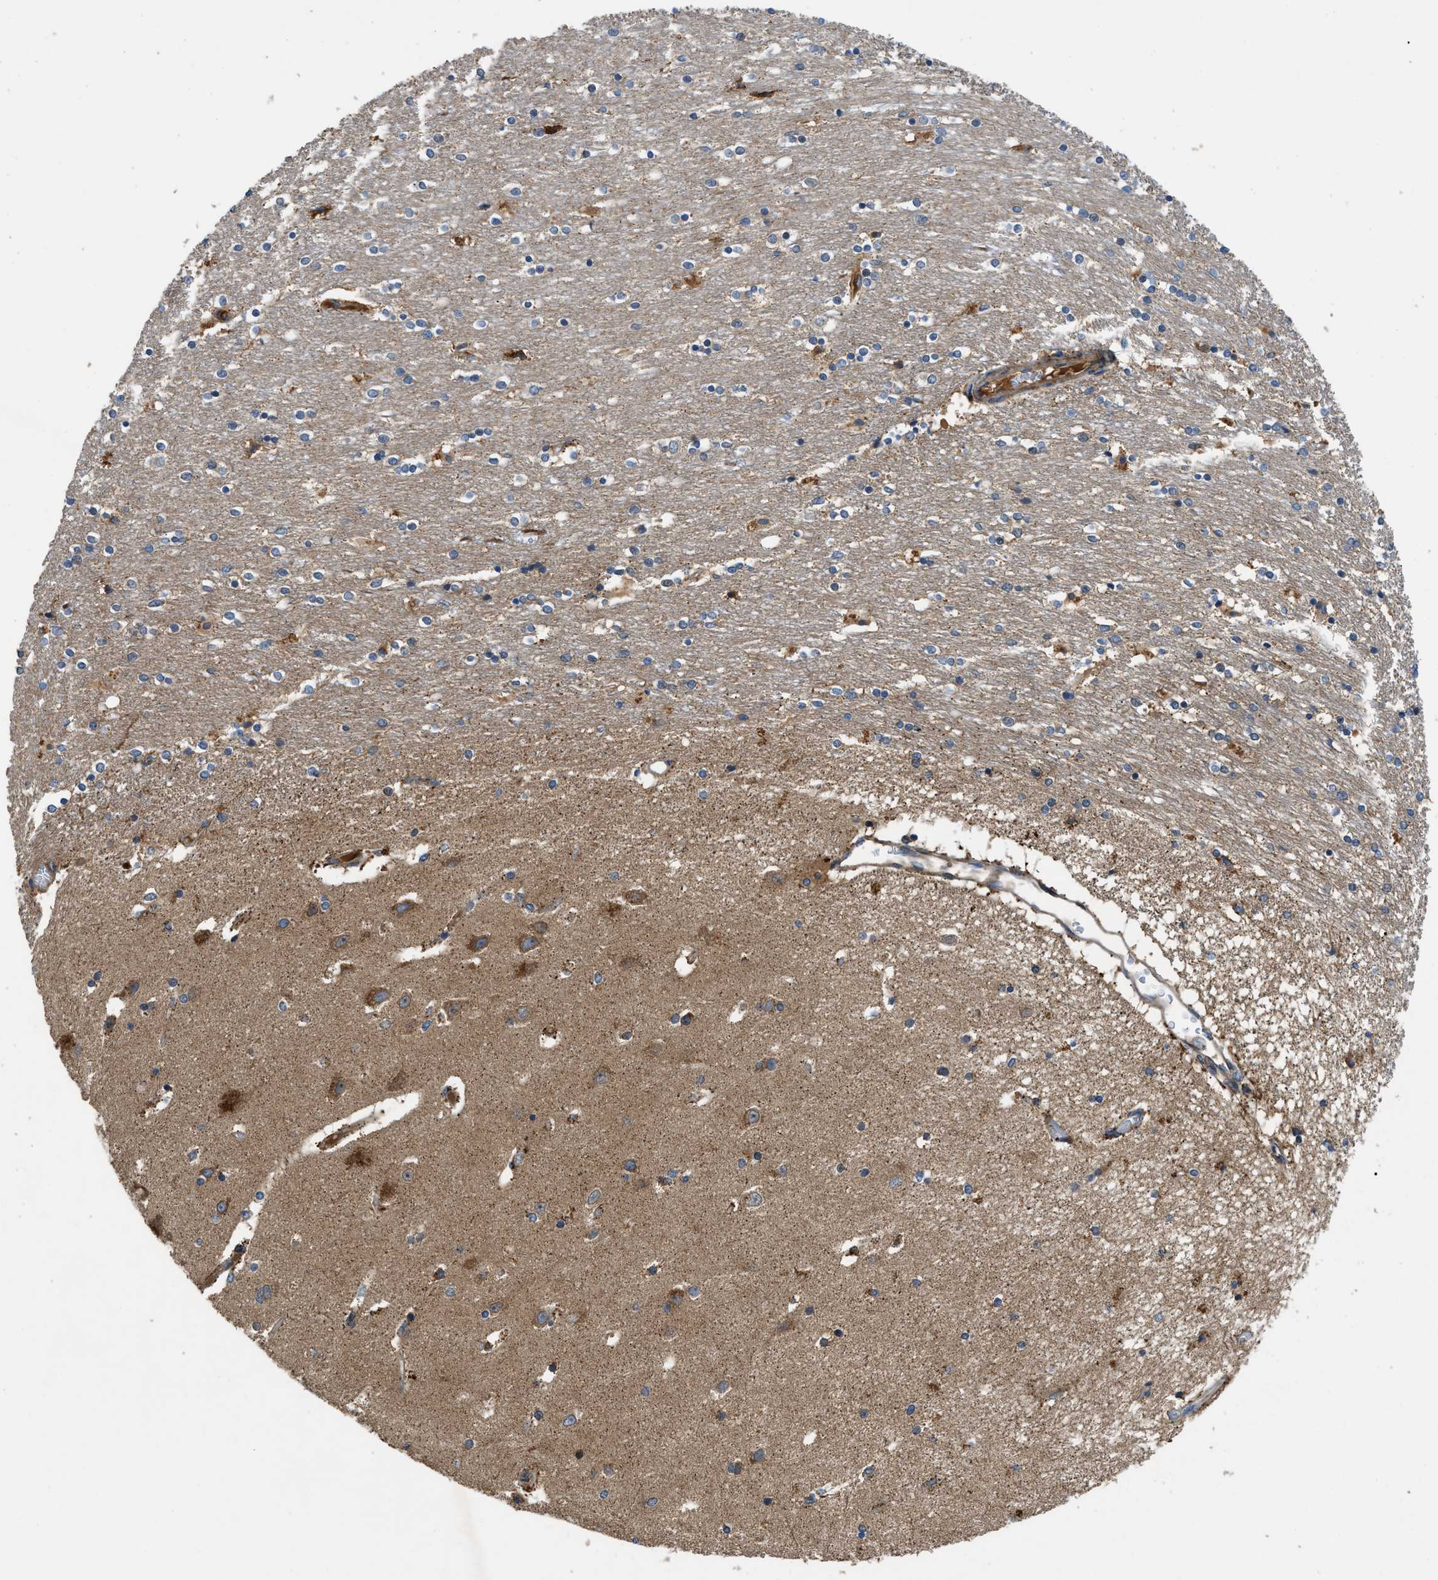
{"staining": {"intensity": "moderate", "quantity": "<25%", "location": "cytoplasmic/membranous"}, "tissue": "caudate", "cell_type": "Glial cells", "image_type": "normal", "snomed": [{"axis": "morphology", "description": "Normal tissue, NOS"}, {"axis": "topography", "description": "Lateral ventricle wall"}], "caption": "Immunohistochemistry micrograph of unremarkable caudate: human caudate stained using IHC exhibits low levels of moderate protein expression localized specifically in the cytoplasmic/membranous of glial cells, appearing as a cytoplasmic/membranous brown color.", "gene": "CNNM3", "patient": {"sex": "female", "age": 54}}